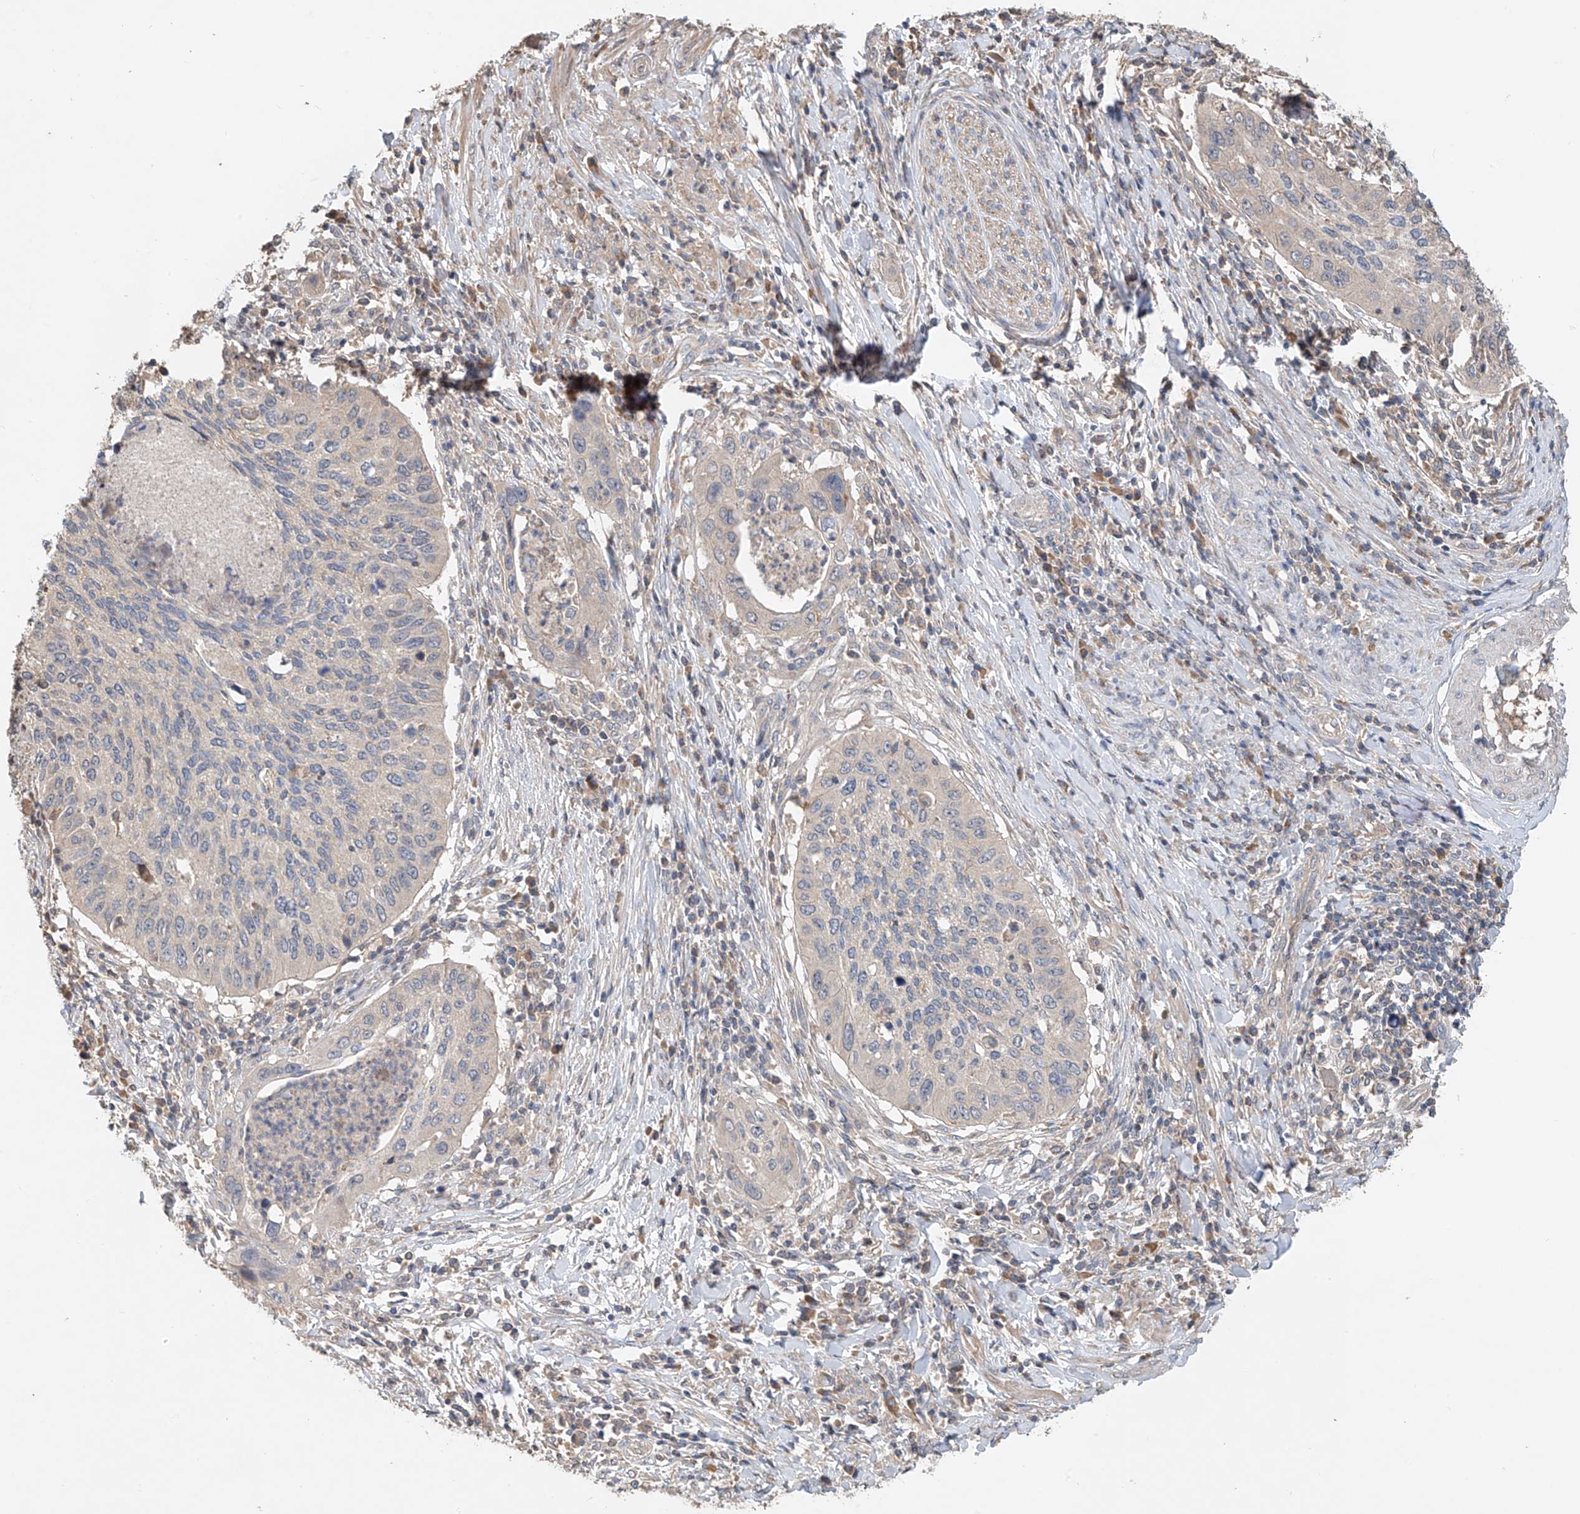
{"staining": {"intensity": "negative", "quantity": "none", "location": "none"}, "tissue": "cervical cancer", "cell_type": "Tumor cells", "image_type": "cancer", "snomed": [{"axis": "morphology", "description": "Squamous cell carcinoma, NOS"}, {"axis": "topography", "description": "Cervix"}], "caption": "IHC image of human cervical cancer stained for a protein (brown), which displays no expression in tumor cells.", "gene": "GNB1L", "patient": {"sex": "female", "age": 38}}